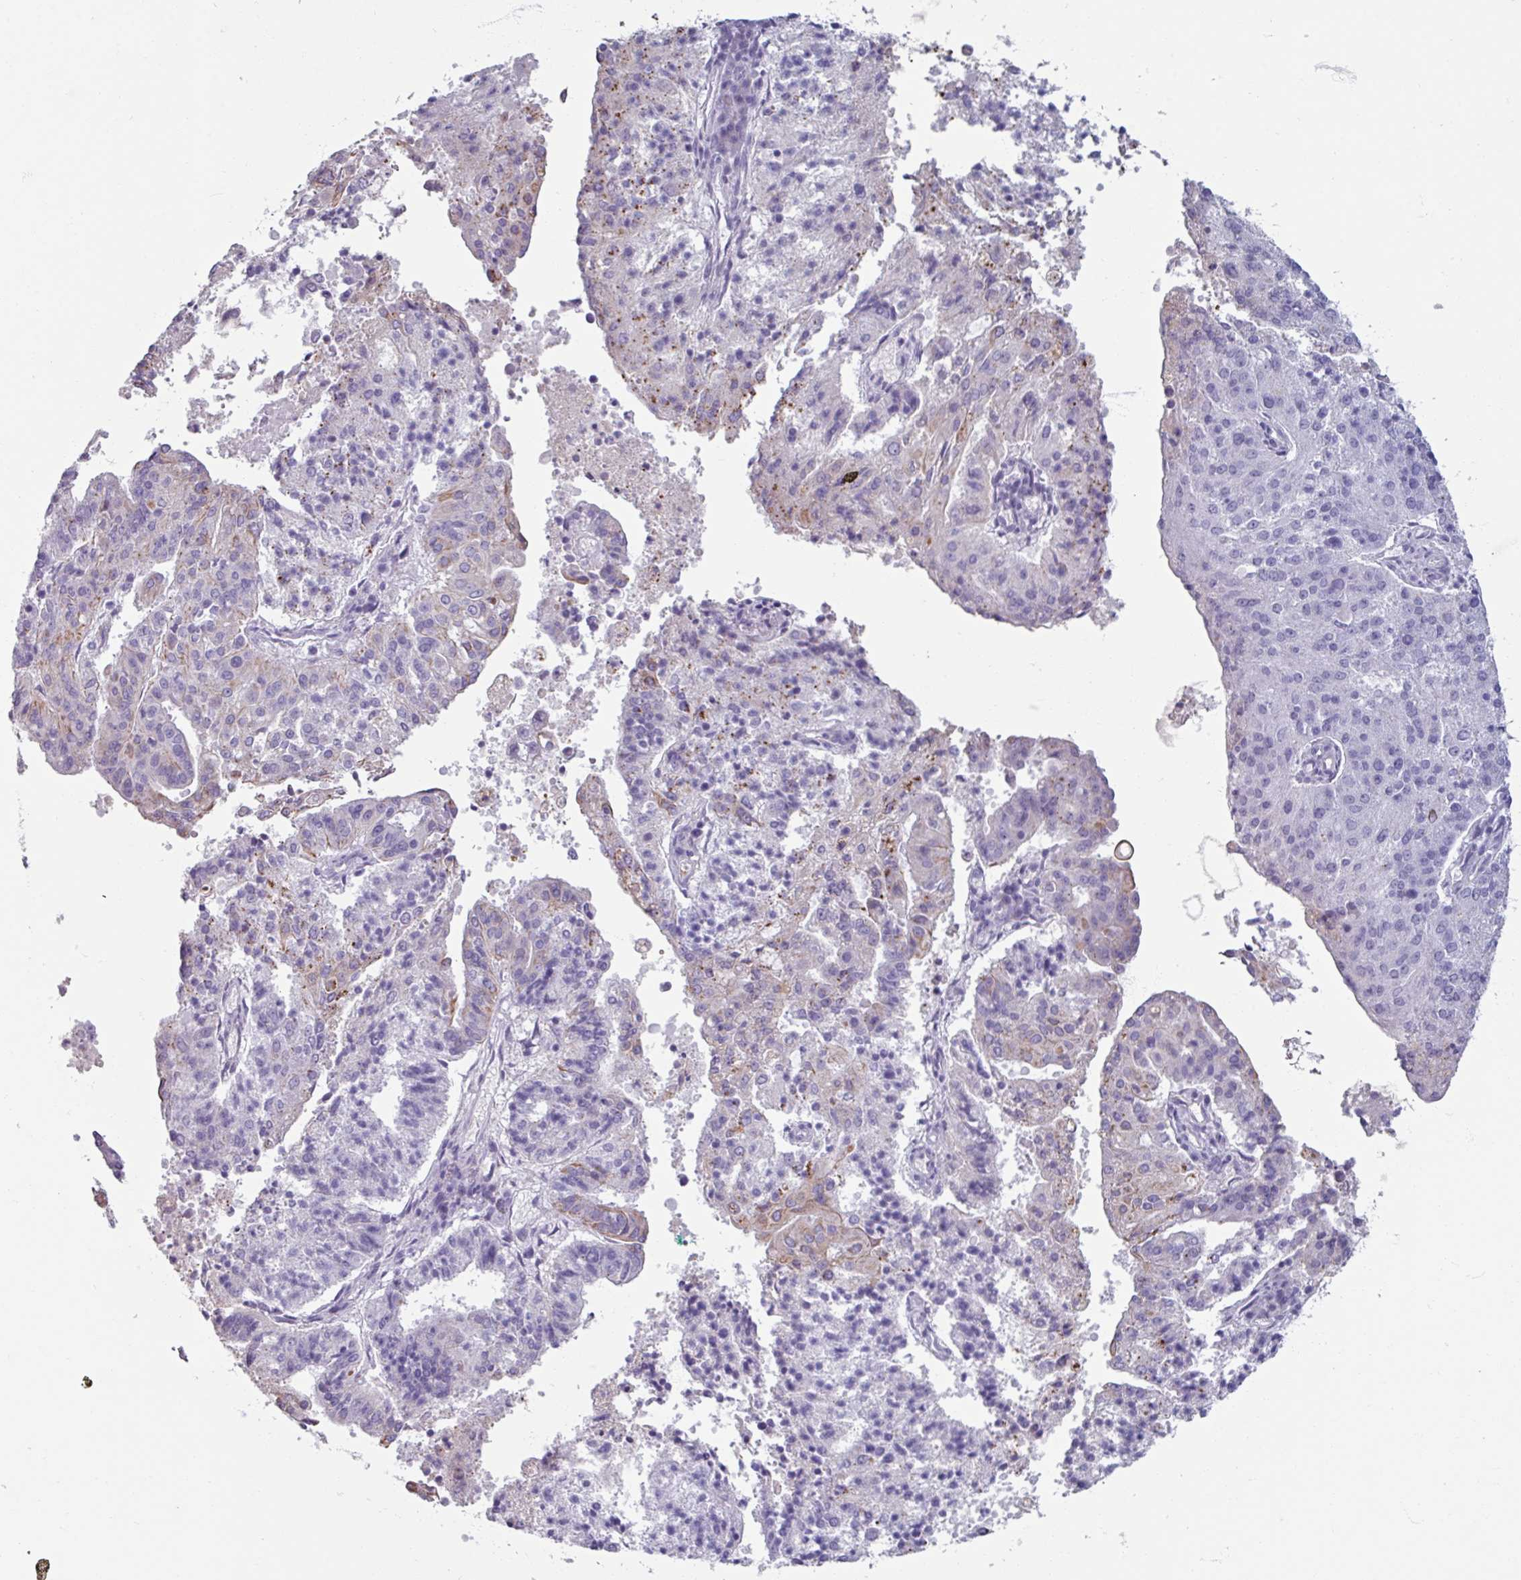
{"staining": {"intensity": "weak", "quantity": "<25%", "location": "cytoplasmic/membranous"}, "tissue": "endometrial cancer", "cell_type": "Tumor cells", "image_type": "cancer", "snomed": [{"axis": "morphology", "description": "Adenocarcinoma, NOS"}, {"axis": "topography", "description": "Endometrium"}], "caption": "The image displays no significant positivity in tumor cells of endometrial cancer.", "gene": "SPESP1", "patient": {"sex": "female", "age": 82}}